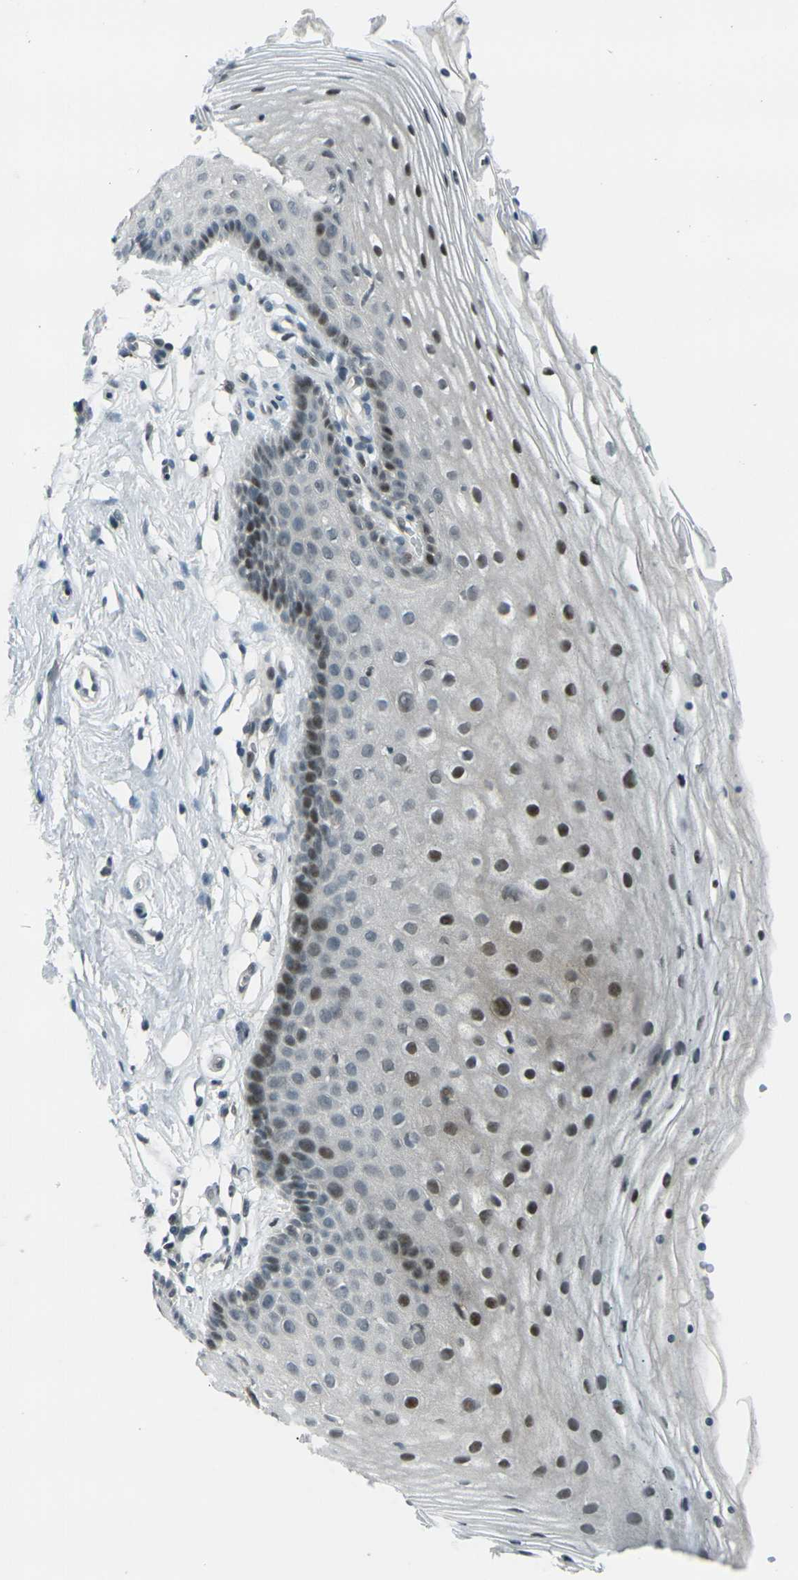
{"staining": {"intensity": "strong", "quantity": "25%-75%", "location": "nuclear"}, "tissue": "vagina", "cell_type": "Squamous epithelial cells", "image_type": "normal", "snomed": [{"axis": "morphology", "description": "Normal tissue, NOS"}, {"axis": "topography", "description": "Vagina"}], "caption": "A high amount of strong nuclear staining is present in about 25%-75% of squamous epithelial cells in normal vagina. (DAB (3,3'-diaminobenzidine) IHC with brightfield microscopy, high magnification).", "gene": "GPR19", "patient": {"sex": "female", "age": 32}}